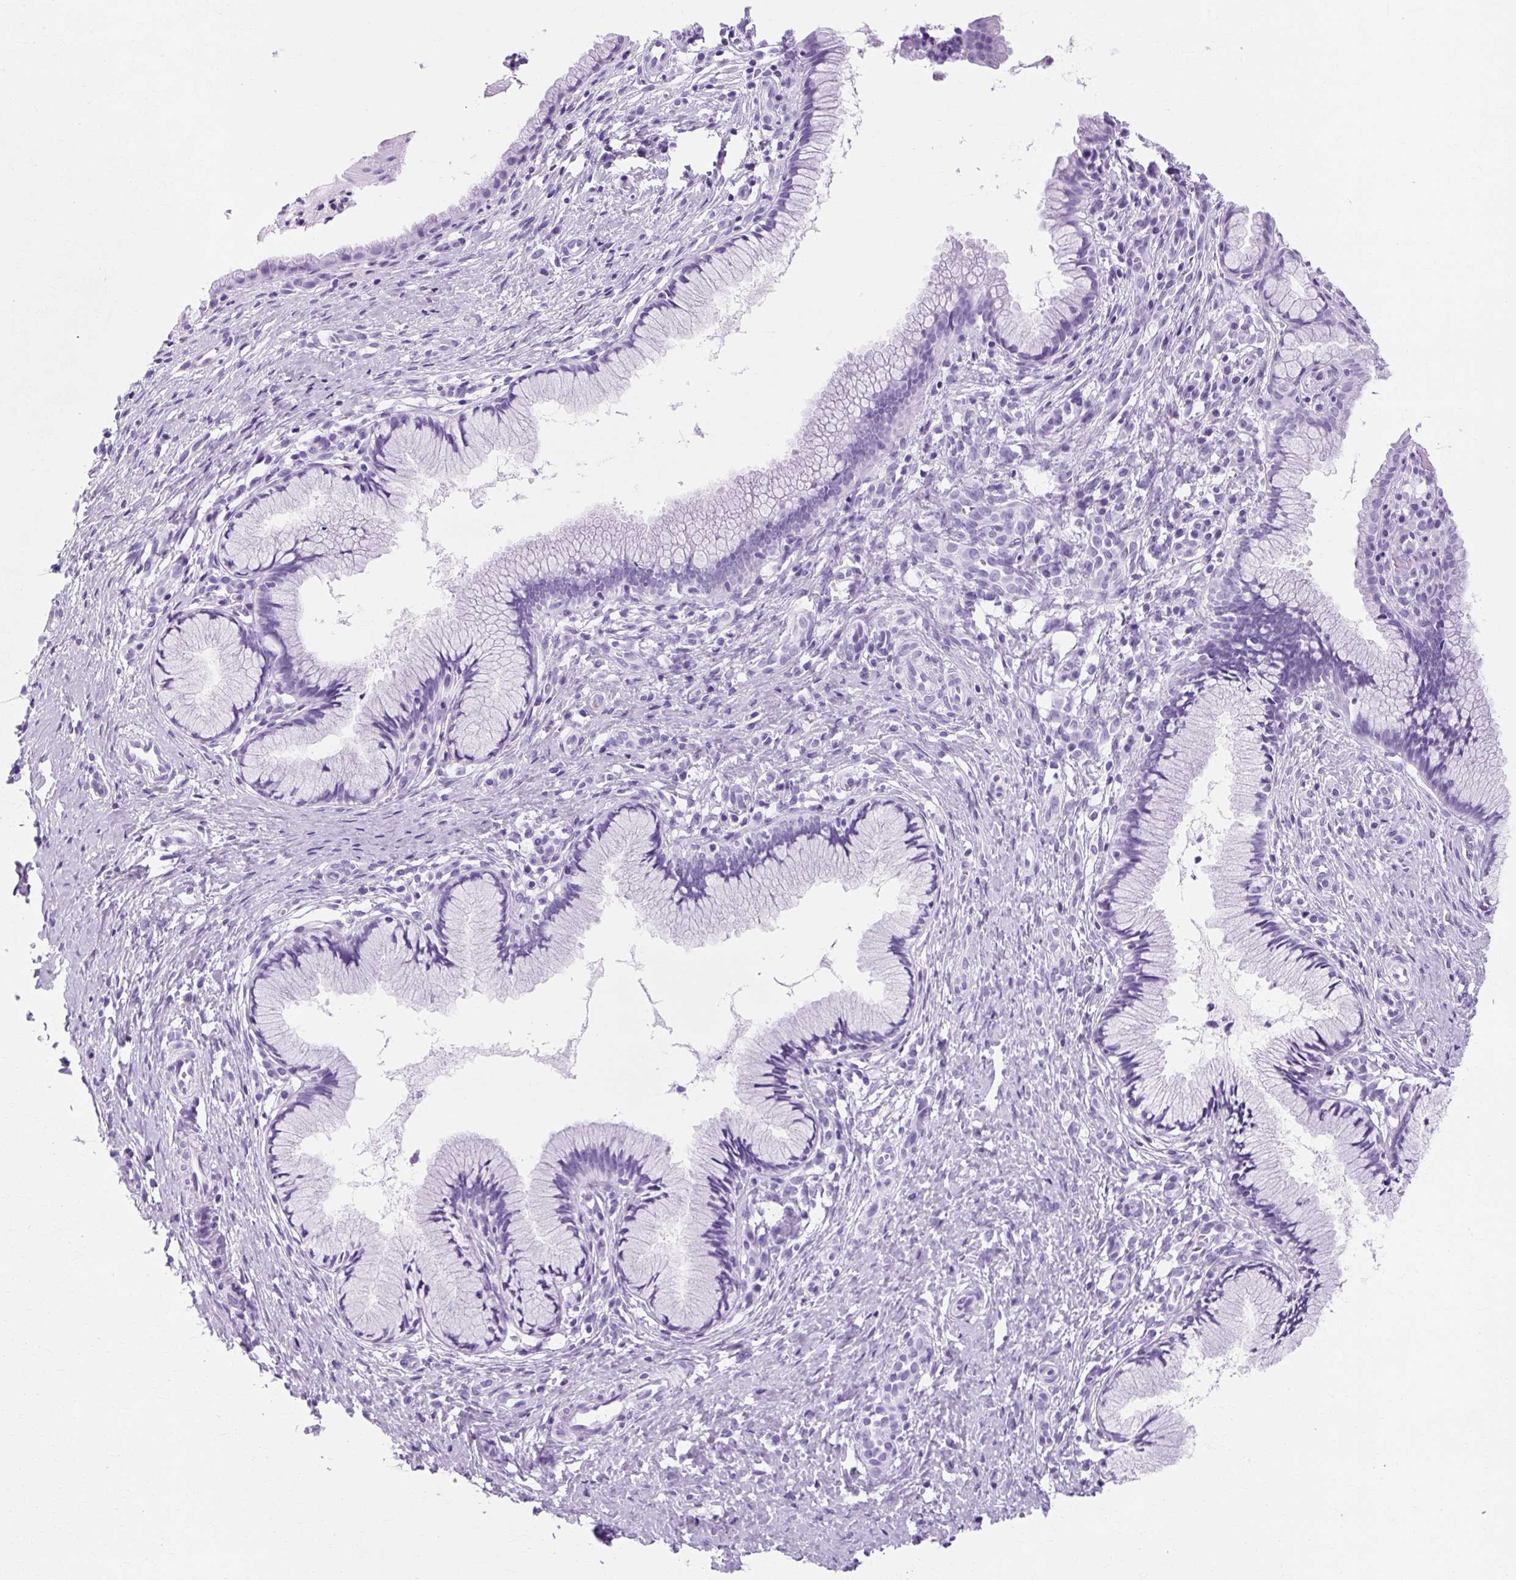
{"staining": {"intensity": "negative", "quantity": "none", "location": "none"}, "tissue": "cervix", "cell_type": "Glandular cells", "image_type": "normal", "snomed": [{"axis": "morphology", "description": "Normal tissue, NOS"}, {"axis": "topography", "description": "Cervix"}], "caption": "The histopathology image displays no staining of glandular cells in unremarkable cervix. (Stains: DAB immunohistochemistry with hematoxylin counter stain, Microscopy: brightfield microscopy at high magnification).", "gene": "TMEM89", "patient": {"sex": "female", "age": 36}}